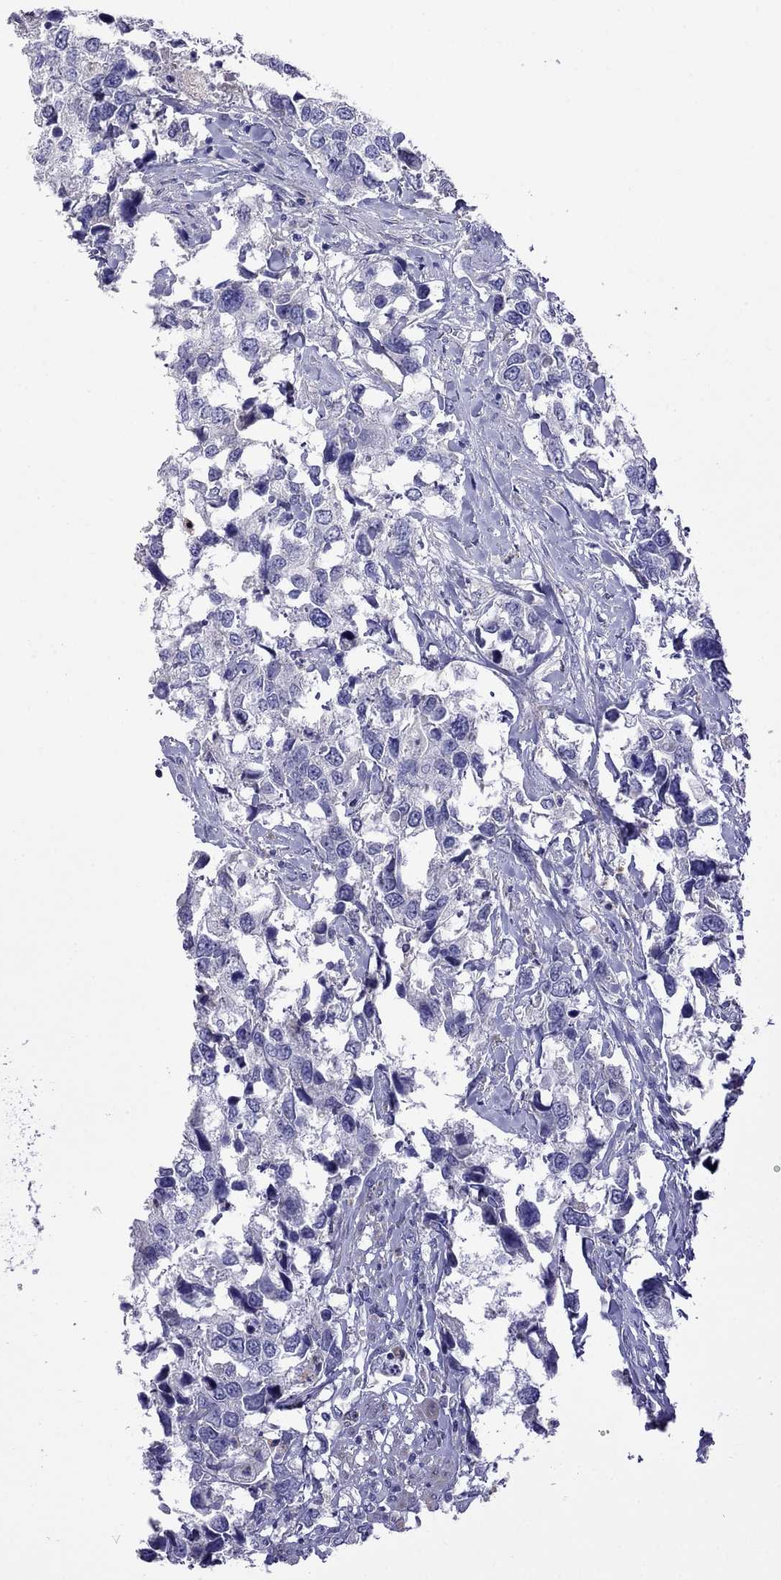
{"staining": {"intensity": "negative", "quantity": "none", "location": "none"}, "tissue": "urothelial cancer", "cell_type": "Tumor cells", "image_type": "cancer", "snomed": [{"axis": "morphology", "description": "Urothelial carcinoma, NOS"}, {"axis": "morphology", "description": "Urothelial carcinoma, High grade"}, {"axis": "topography", "description": "Urinary bladder"}], "caption": "Micrograph shows no protein staining in tumor cells of transitional cell carcinoma tissue. (DAB (3,3'-diaminobenzidine) immunohistochemistry (IHC) visualized using brightfield microscopy, high magnification).", "gene": "STAR", "patient": {"sex": "male", "age": 63}}